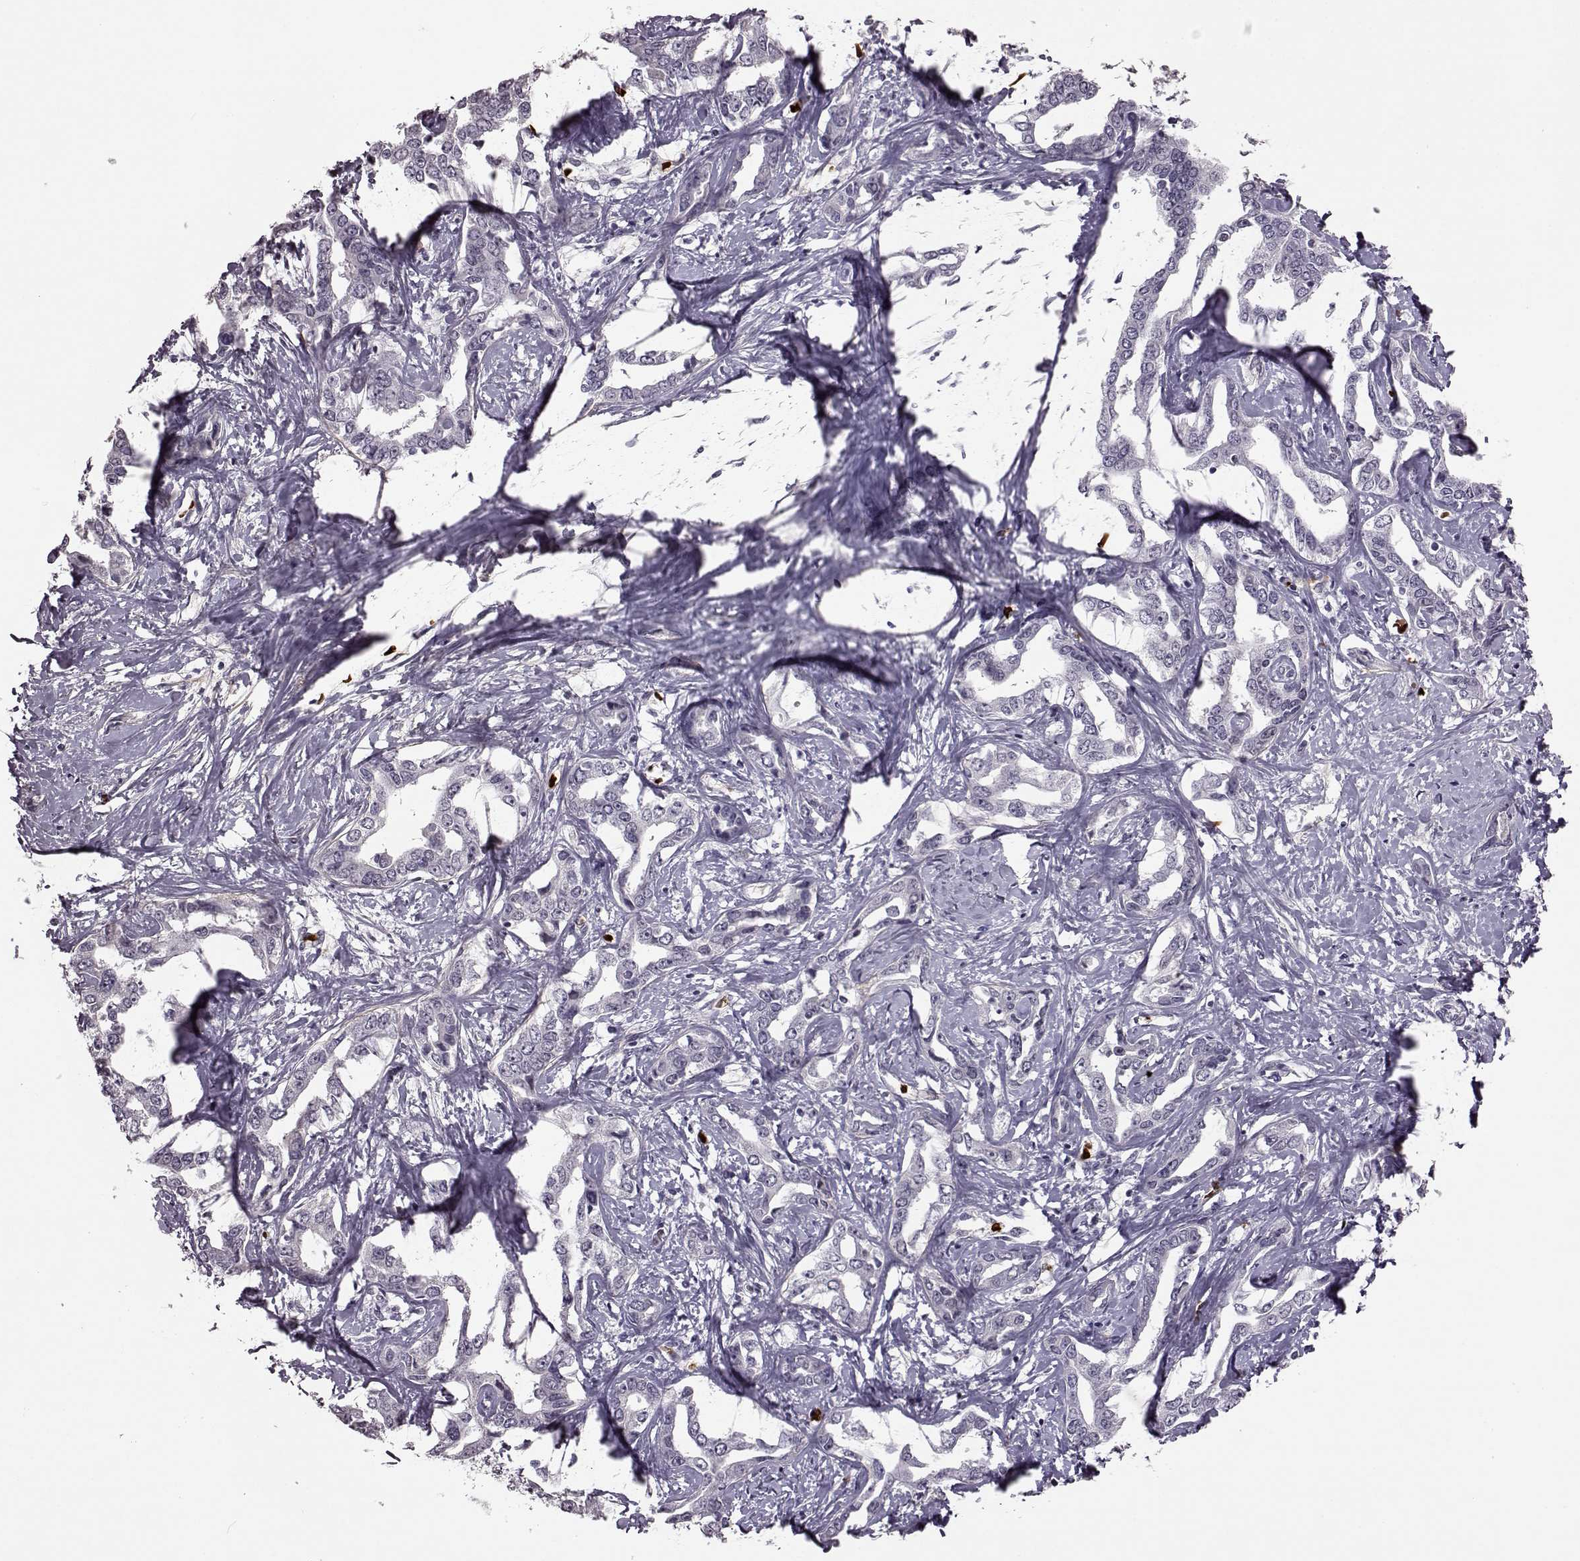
{"staining": {"intensity": "negative", "quantity": "none", "location": "none"}, "tissue": "liver cancer", "cell_type": "Tumor cells", "image_type": "cancer", "snomed": [{"axis": "morphology", "description": "Cholangiocarcinoma"}, {"axis": "topography", "description": "Liver"}], "caption": "This is an IHC photomicrograph of human cholangiocarcinoma (liver). There is no positivity in tumor cells.", "gene": "PROP1", "patient": {"sex": "male", "age": 59}}